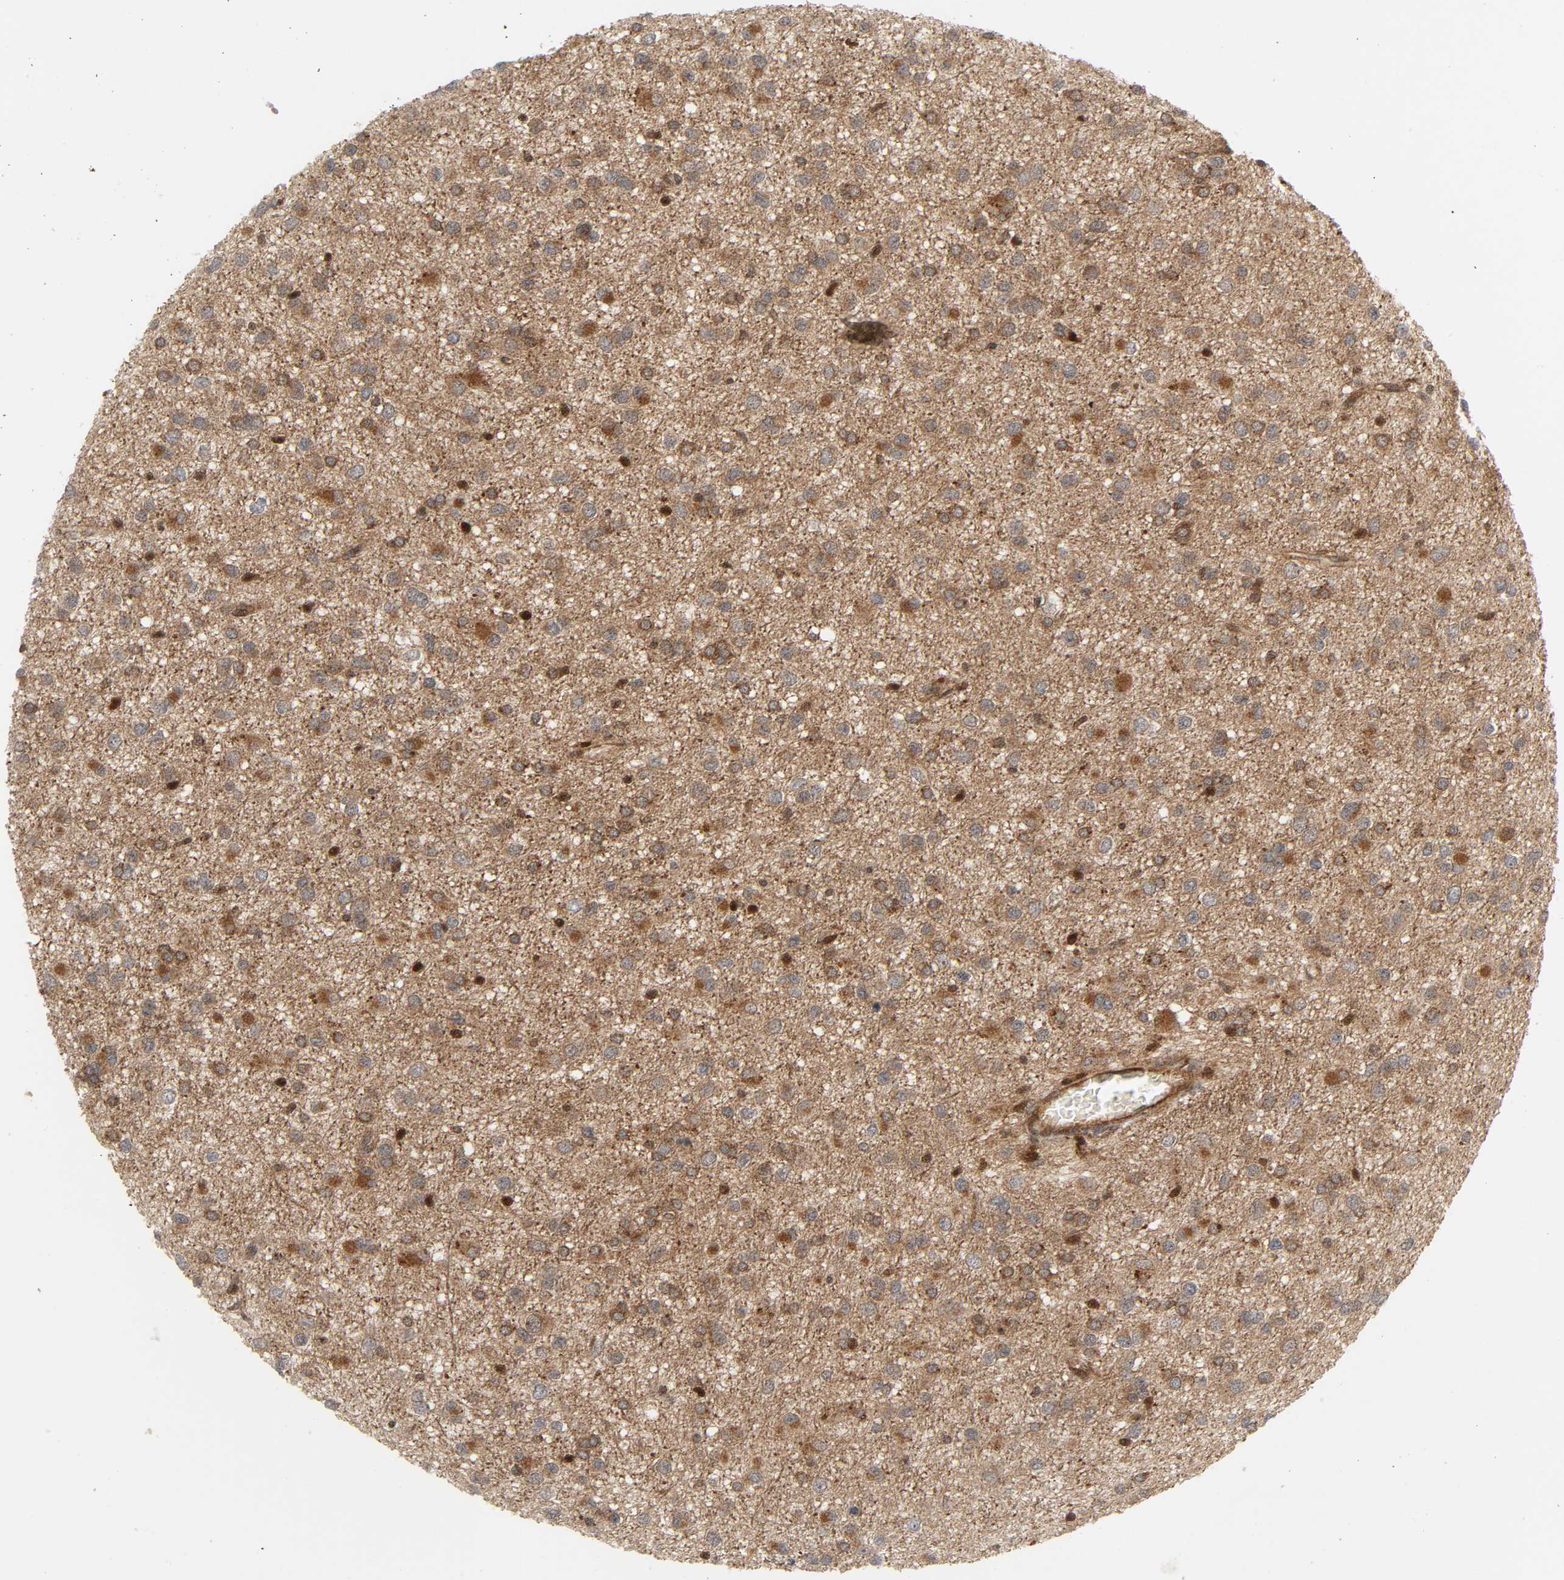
{"staining": {"intensity": "moderate", "quantity": ">75%", "location": "cytoplasmic/membranous"}, "tissue": "glioma", "cell_type": "Tumor cells", "image_type": "cancer", "snomed": [{"axis": "morphology", "description": "Glioma, malignant, Low grade"}, {"axis": "topography", "description": "Brain"}], "caption": "About >75% of tumor cells in glioma demonstrate moderate cytoplasmic/membranous protein expression as visualized by brown immunohistochemical staining.", "gene": "CHUK", "patient": {"sex": "male", "age": 42}}